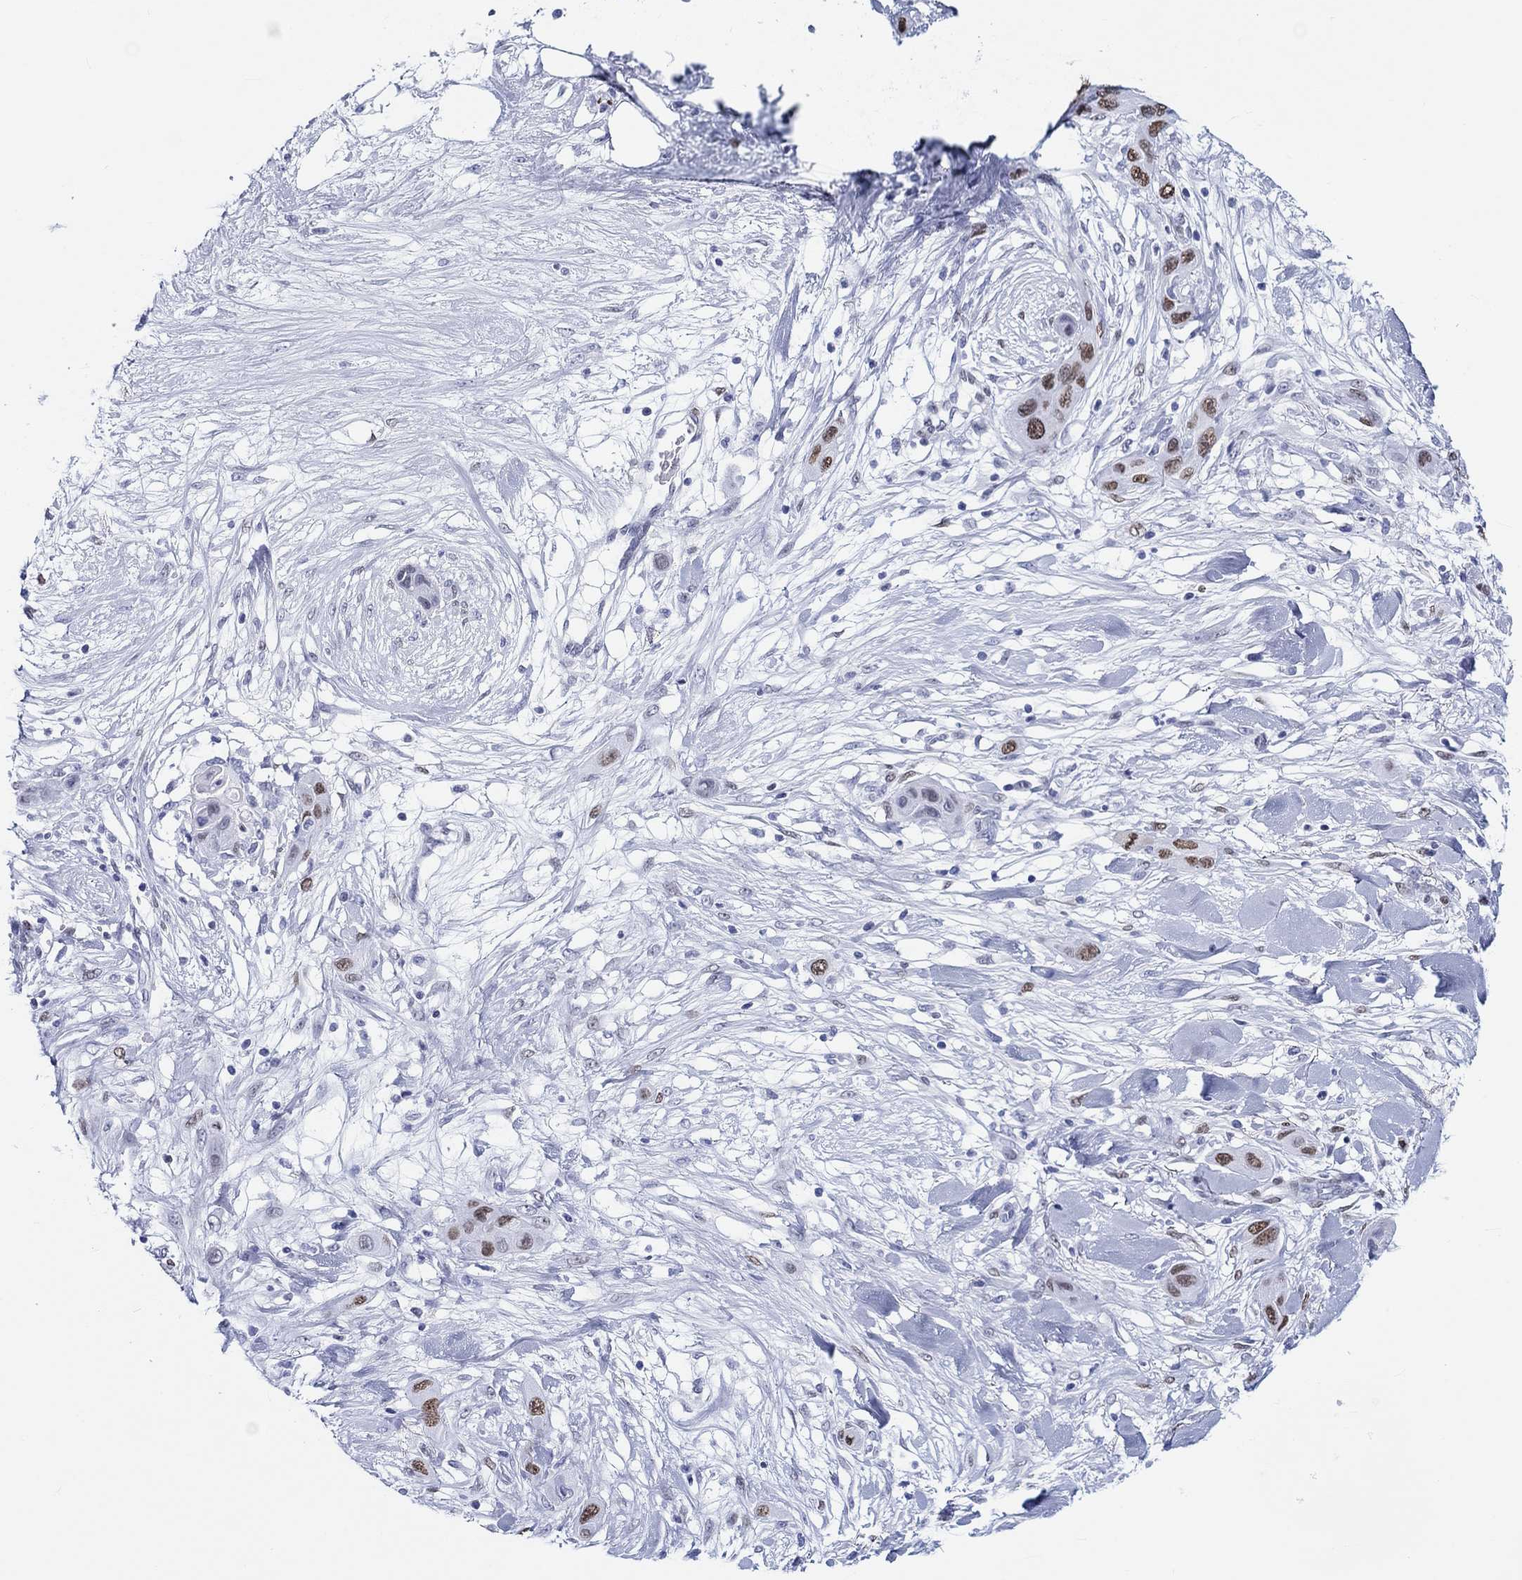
{"staining": {"intensity": "strong", "quantity": "25%-75%", "location": "nuclear"}, "tissue": "skin cancer", "cell_type": "Tumor cells", "image_type": "cancer", "snomed": [{"axis": "morphology", "description": "Squamous cell carcinoma, NOS"}, {"axis": "topography", "description": "Skin"}], "caption": "Protein expression analysis of skin cancer (squamous cell carcinoma) displays strong nuclear staining in about 25%-75% of tumor cells. (Stains: DAB (3,3'-diaminobenzidine) in brown, nuclei in blue, Microscopy: brightfield microscopy at high magnification).", "gene": "H1-1", "patient": {"sex": "male", "age": 79}}